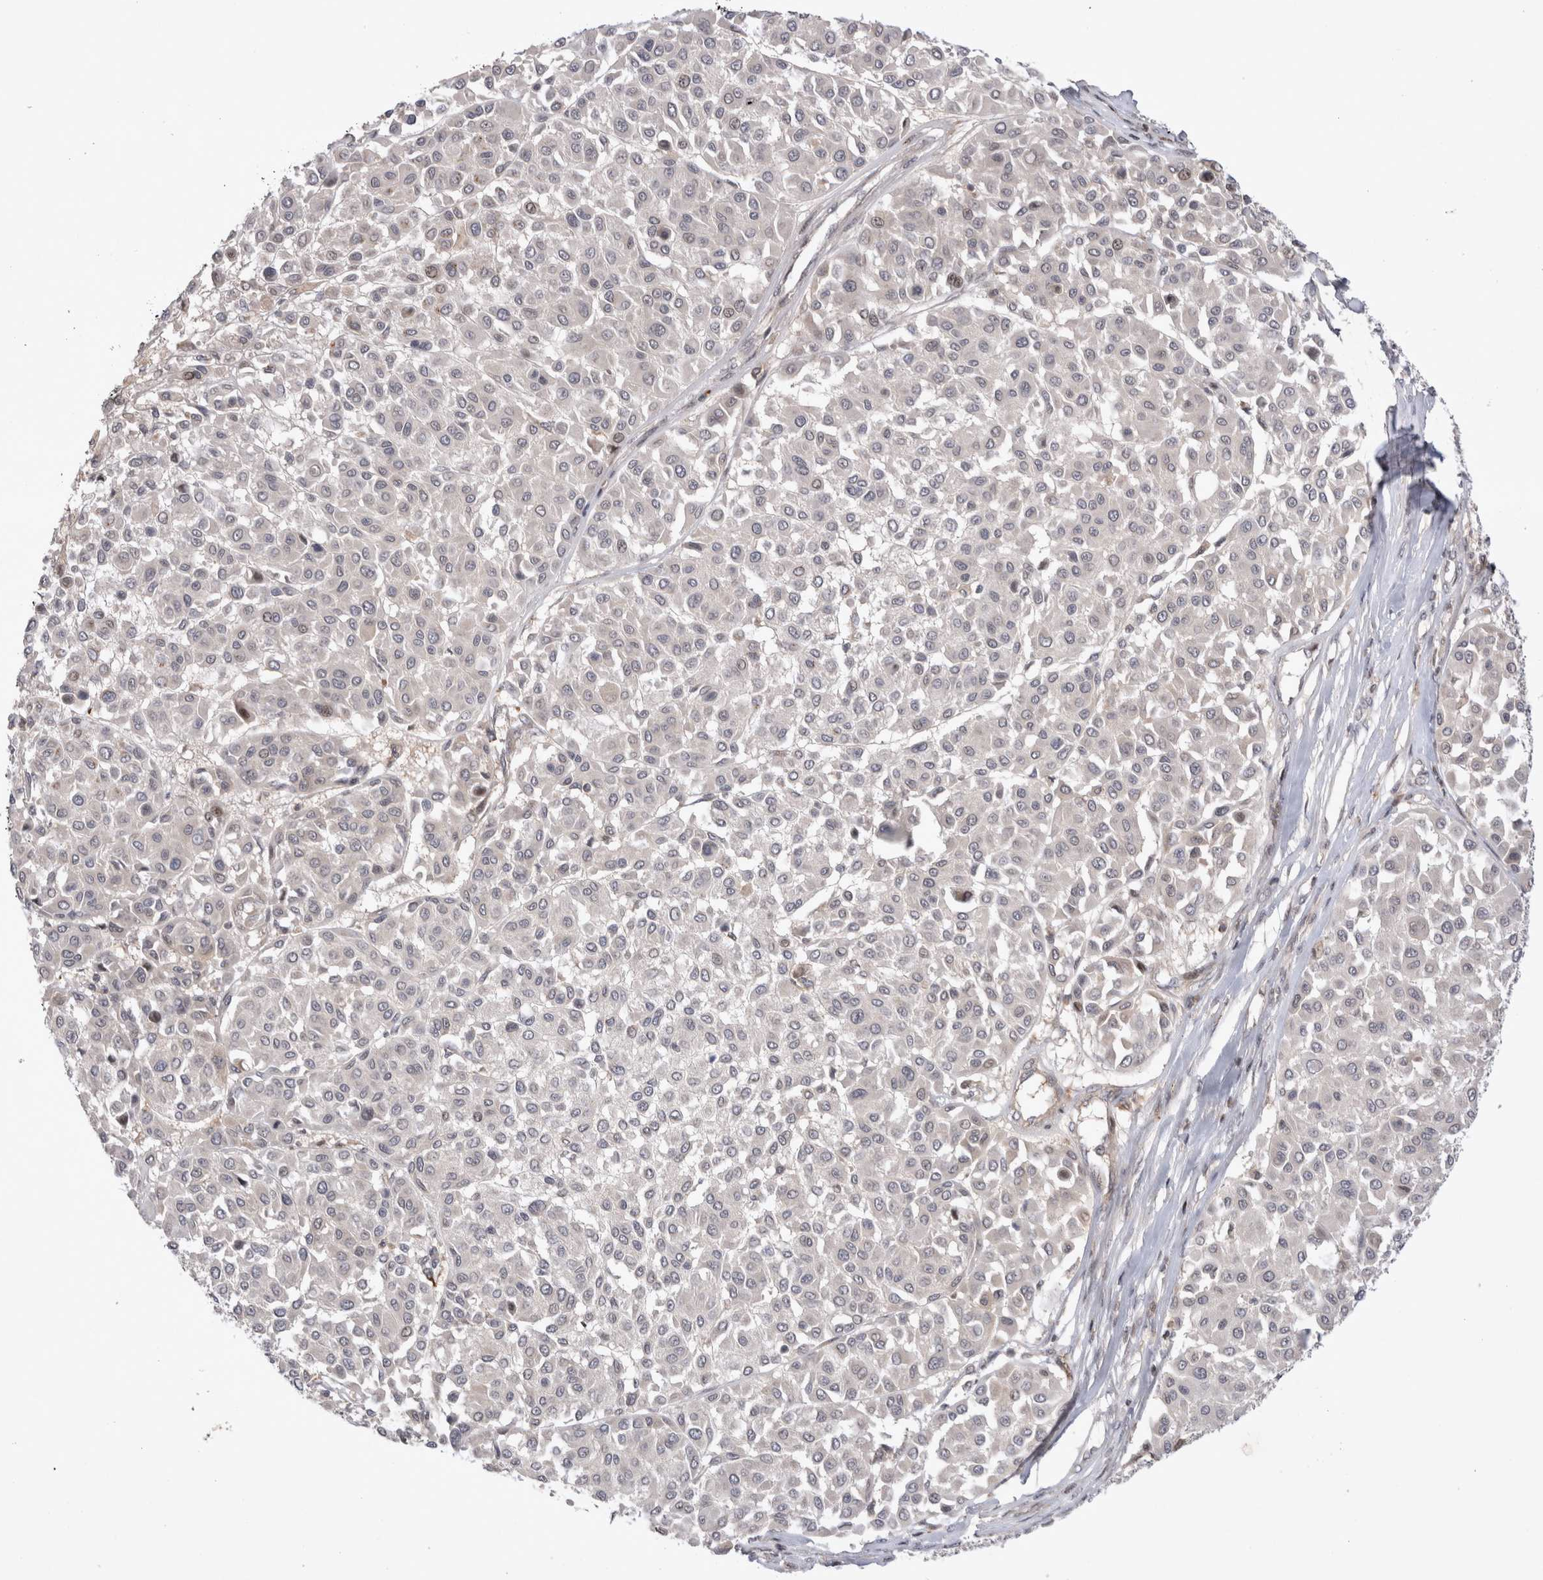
{"staining": {"intensity": "negative", "quantity": "none", "location": "none"}, "tissue": "melanoma", "cell_type": "Tumor cells", "image_type": "cancer", "snomed": [{"axis": "morphology", "description": "Malignant melanoma, Metastatic site"}, {"axis": "topography", "description": "Soft tissue"}], "caption": "An image of malignant melanoma (metastatic site) stained for a protein displays no brown staining in tumor cells.", "gene": "PLEKHM1", "patient": {"sex": "male", "age": 41}}